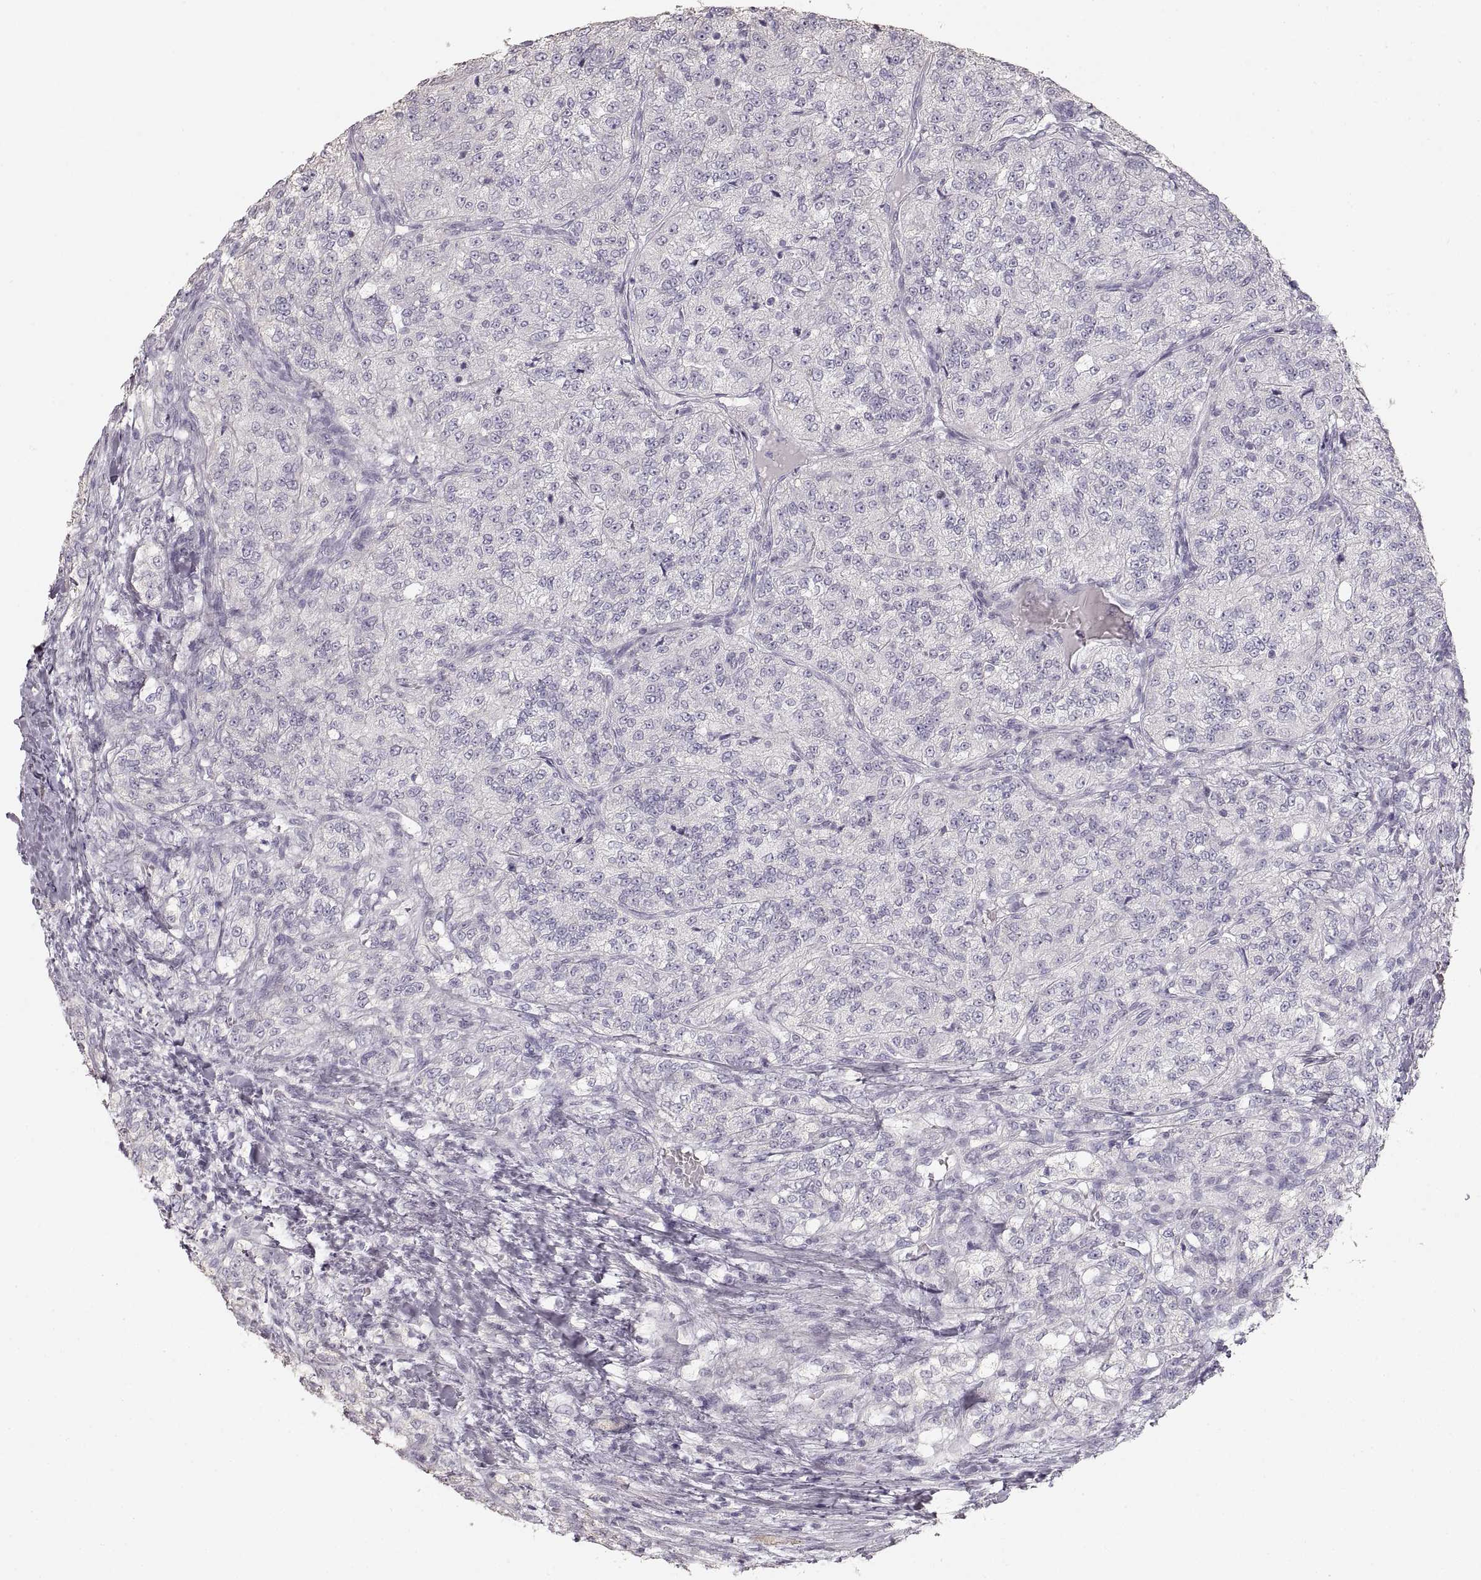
{"staining": {"intensity": "negative", "quantity": "none", "location": "none"}, "tissue": "renal cancer", "cell_type": "Tumor cells", "image_type": "cancer", "snomed": [{"axis": "morphology", "description": "Adenocarcinoma, NOS"}, {"axis": "topography", "description": "Kidney"}], "caption": "Adenocarcinoma (renal) was stained to show a protein in brown. There is no significant positivity in tumor cells. (DAB immunohistochemistry, high magnification).", "gene": "ZP3", "patient": {"sex": "female", "age": 63}}